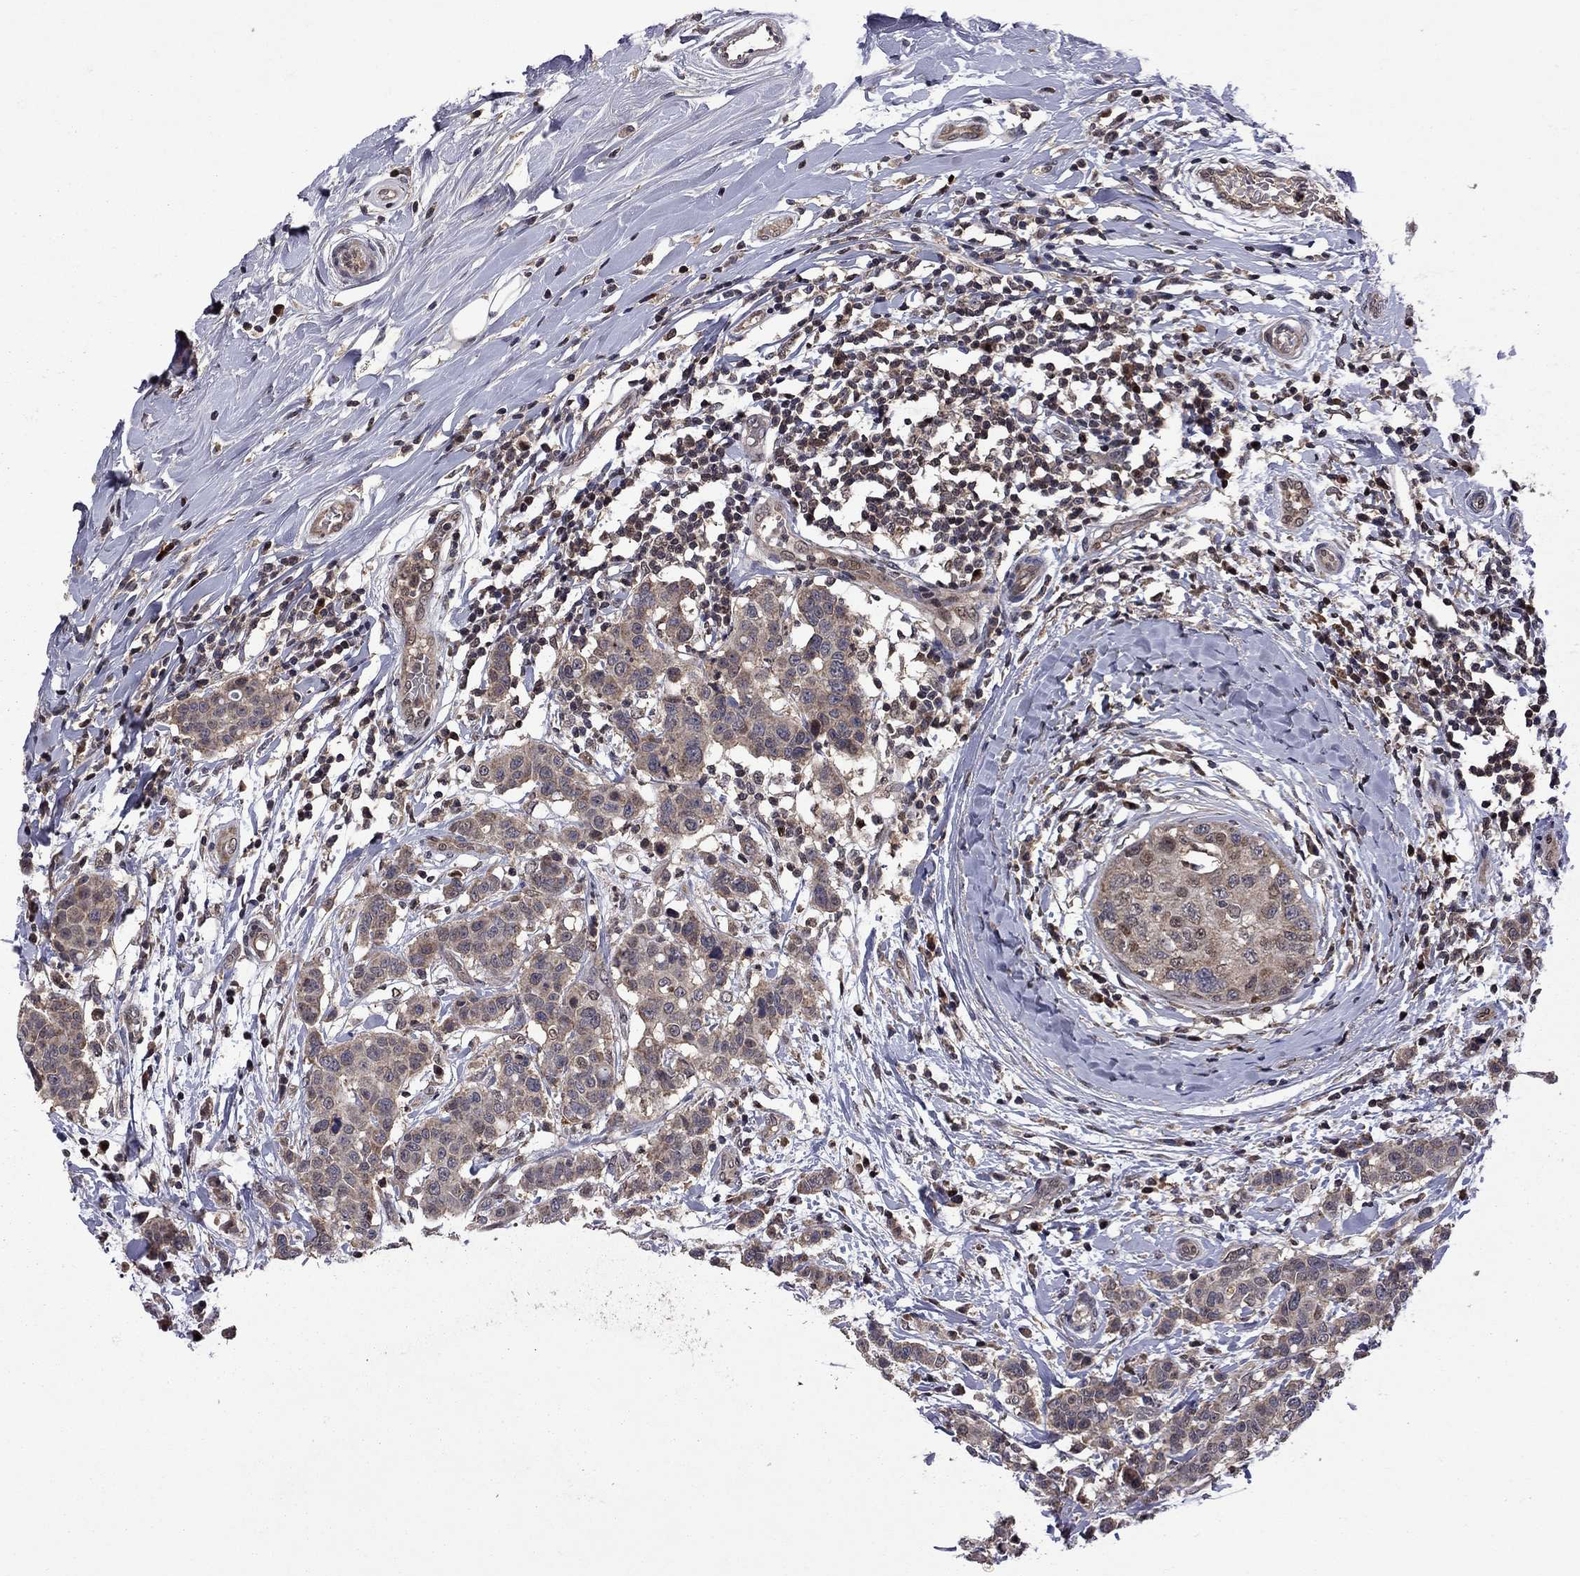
{"staining": {"intensity": "moderate", "quantity": ">75%", "location": "cytoplasmic/membranous"}, "tissue": "breast cancer", "cell_type": "Tumor cells", "image_type": "cancer", "snomed": [{"axis": "morphology", "description": "Duct carcinoma"}, {"axis": "topography", "description": "Breast"}], "caption": "About >75% of tumor cells in invasive ductal carcinoma (breast) reveal moderate cytoplasmic/membranous protein staining as visualized by brown immunohistochemical staining.", "gene": "IPP", "patient": {"sex": "female", "age": 27}}